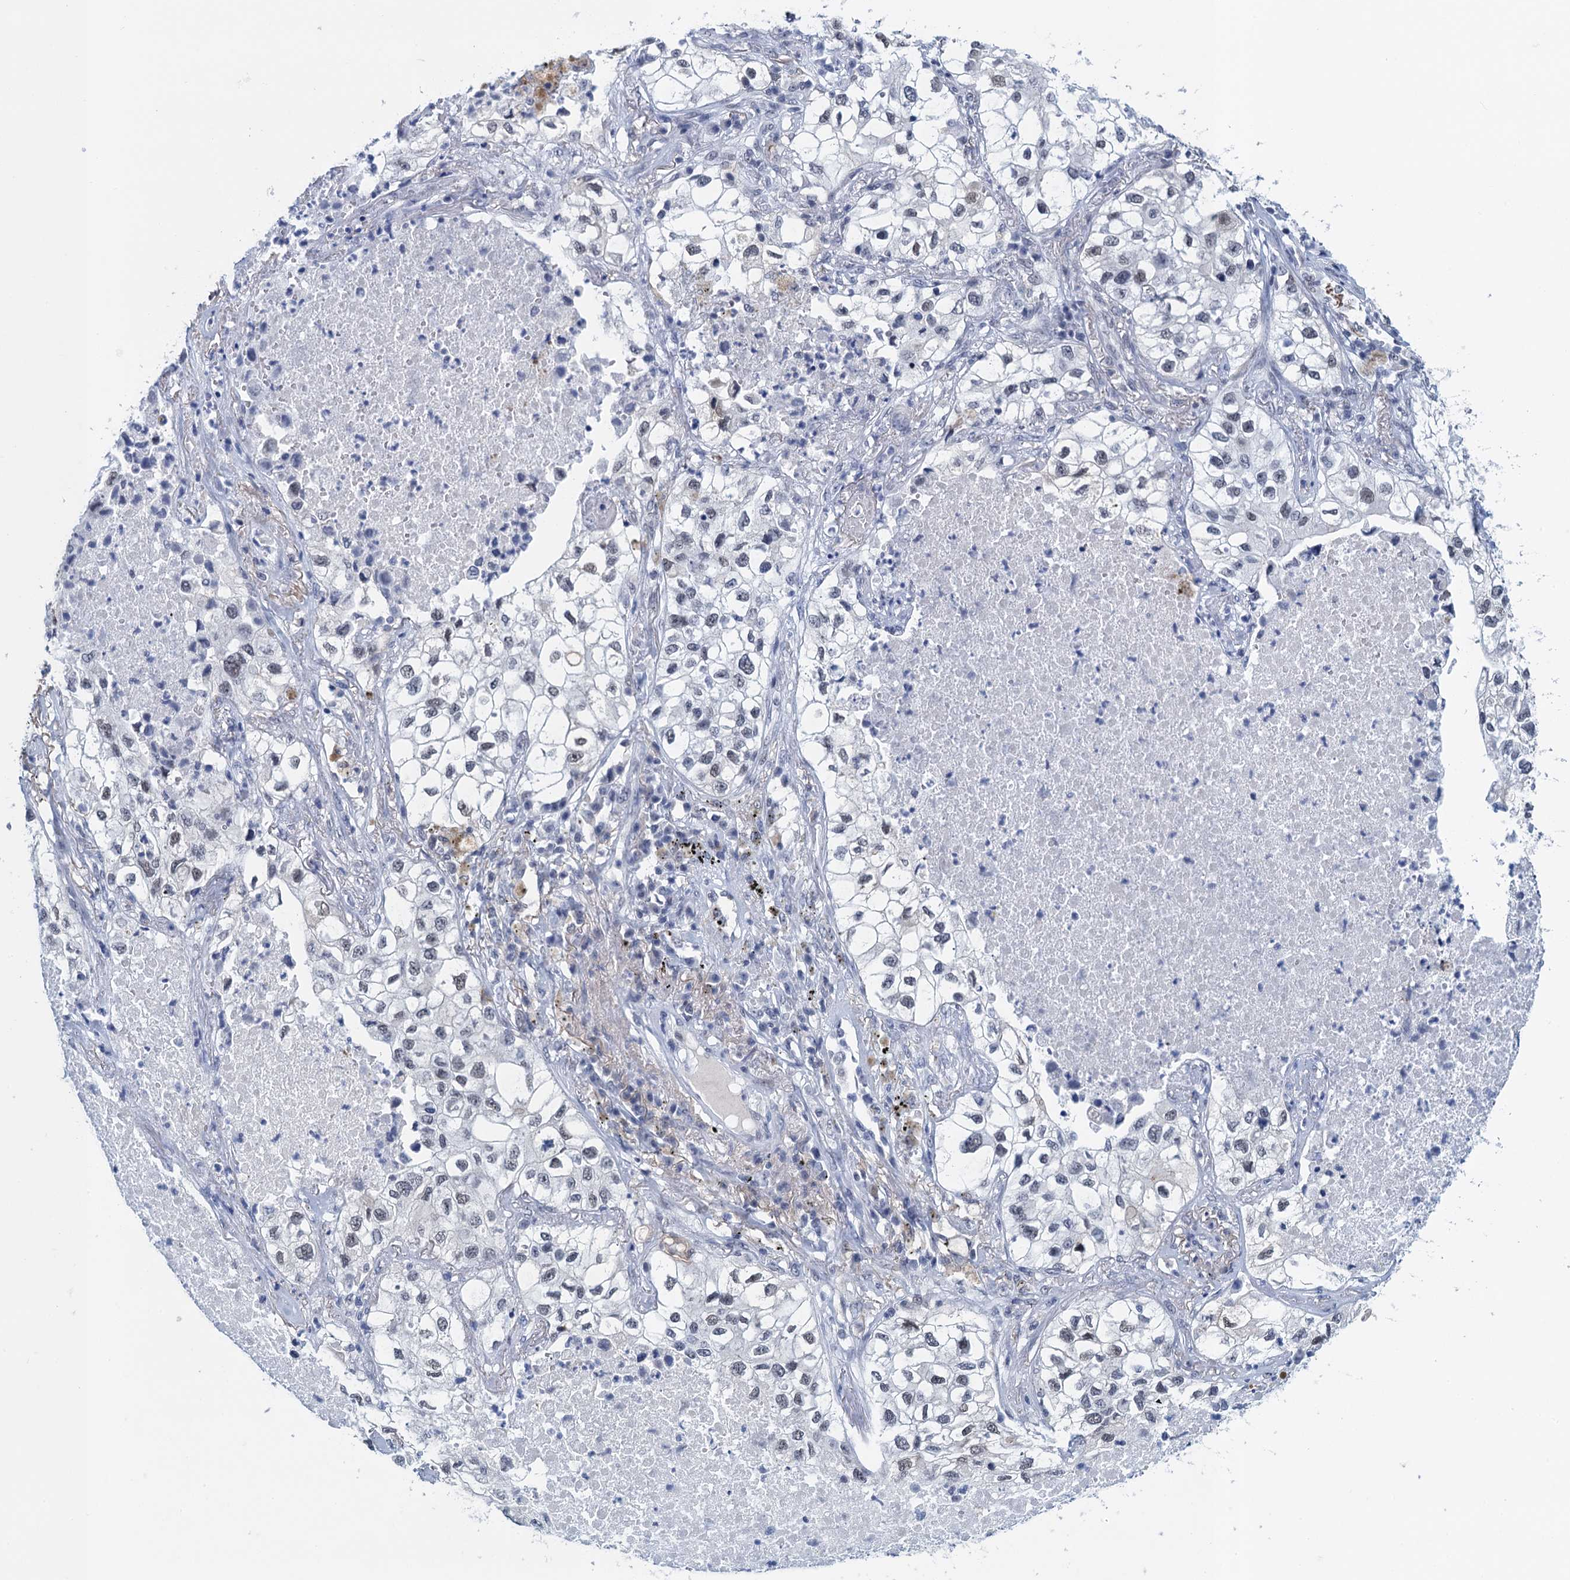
{"staining": {"intensity": "negative", "quantity": "none", "location": "none"}, "tissue": "lung cancer", "cell_type": "Tumor cells", "image_type": "cancer", "snomed": [{"axis": "morphology", "description": "Adenocarcinoma, NOS"}, {"axis": "topography", "description": "Lung"}], "caption": "High power microscopy image of an immunohistochemistry histopathology image of adenocarcinoma (lung), revealing no significant expression in tumor cells.", "gene": "EPS8L1", "patient": {"sex": "male", "age": 63}}